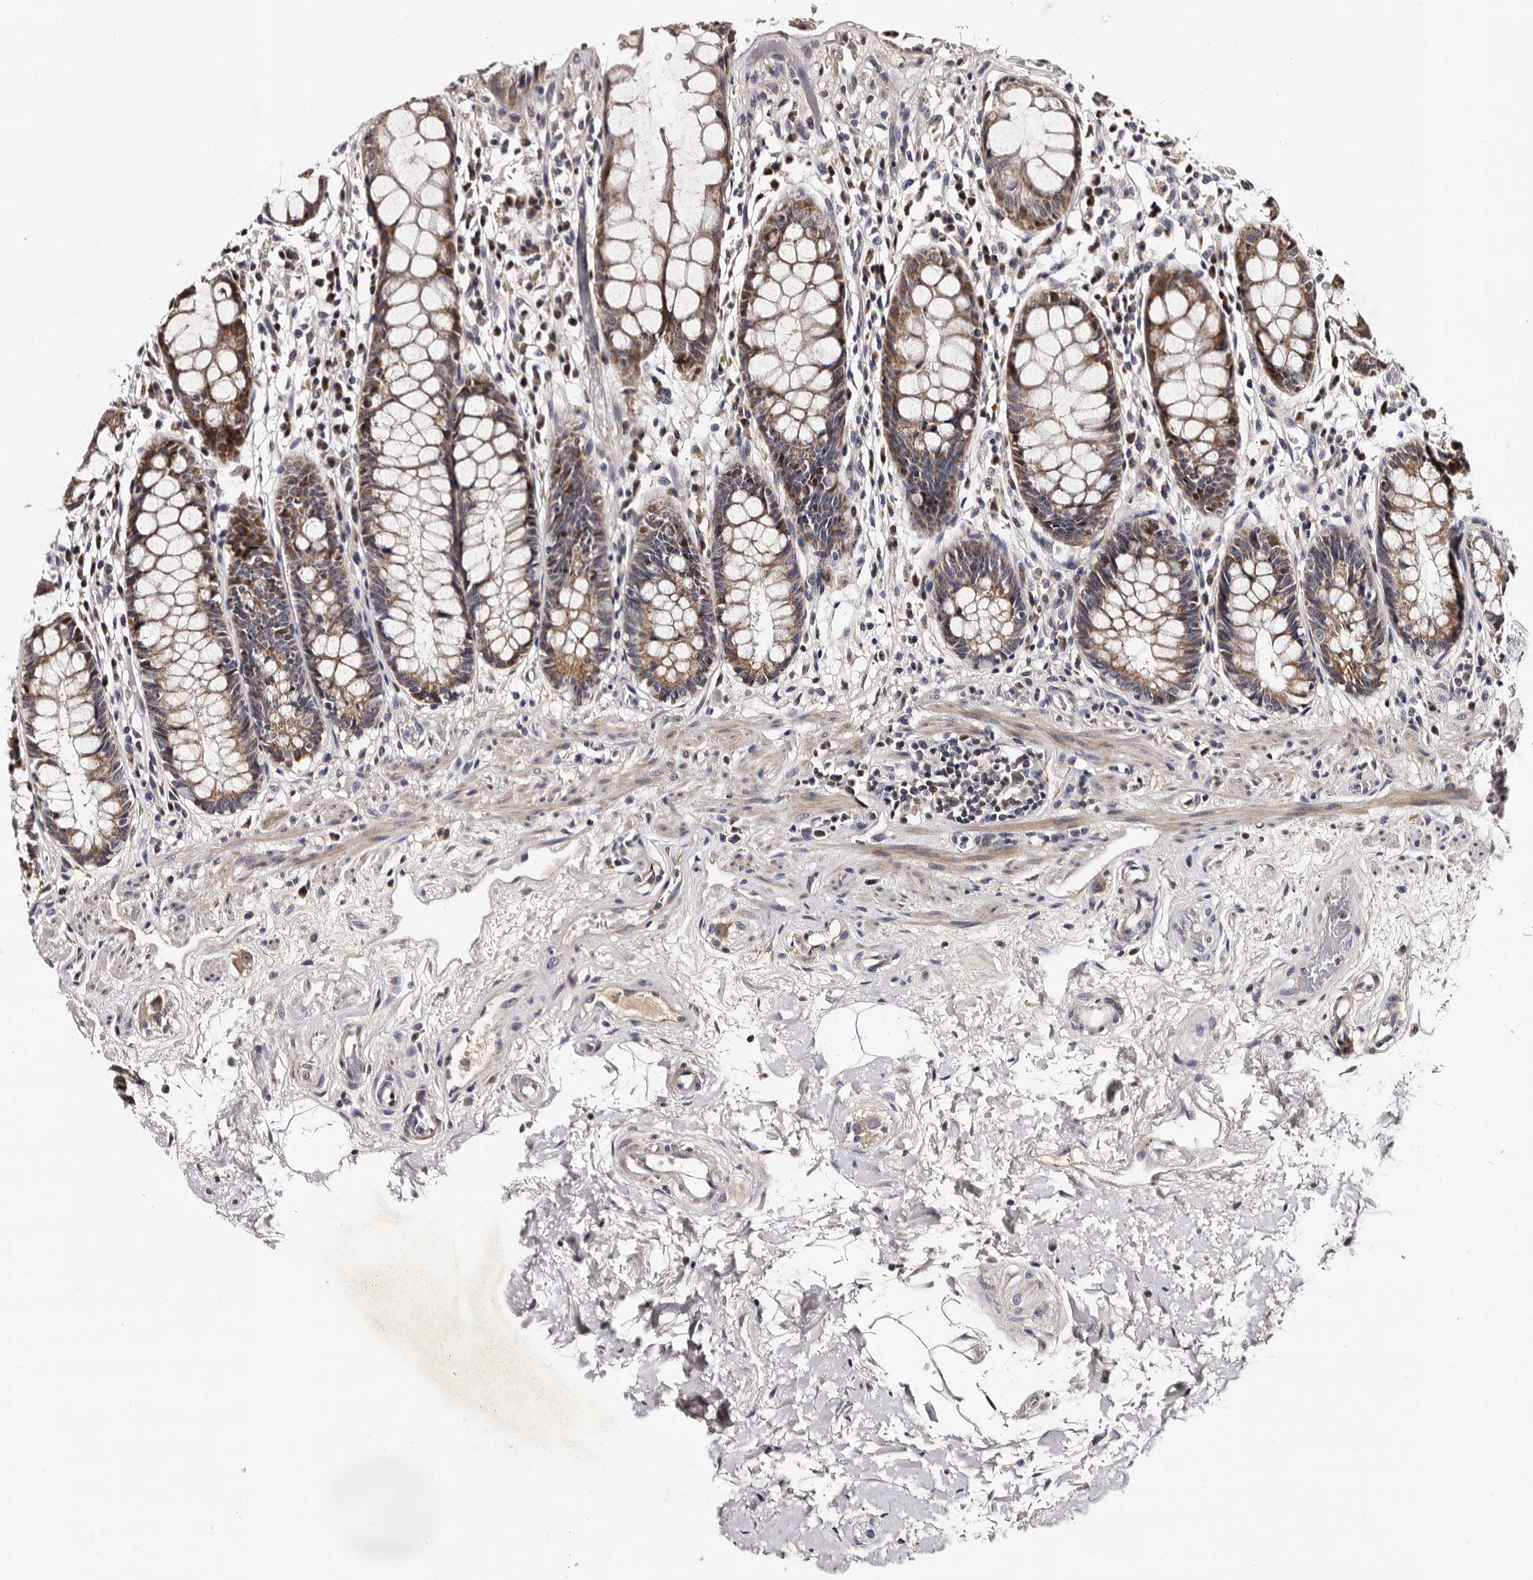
{"staining": {"intensity": "moderate", "quantity": ">75%", "location": "cytoplasmic/membranous"}, "tissue": "rectum", "cell_type": "Glandular cells", "image_type": "normal", "snomed": [{"axis": "morphology", "description": "Normal tissue, NOS"}, {"axis": "topography", "description": "Rectum"}], "caption": "Glandular cells reveal moderate cytoplasmic/membranous expression in about >75% of cells in benign rectum.", "gene": "TAF4B", "patient": {"sex": "male", "age": 64}}